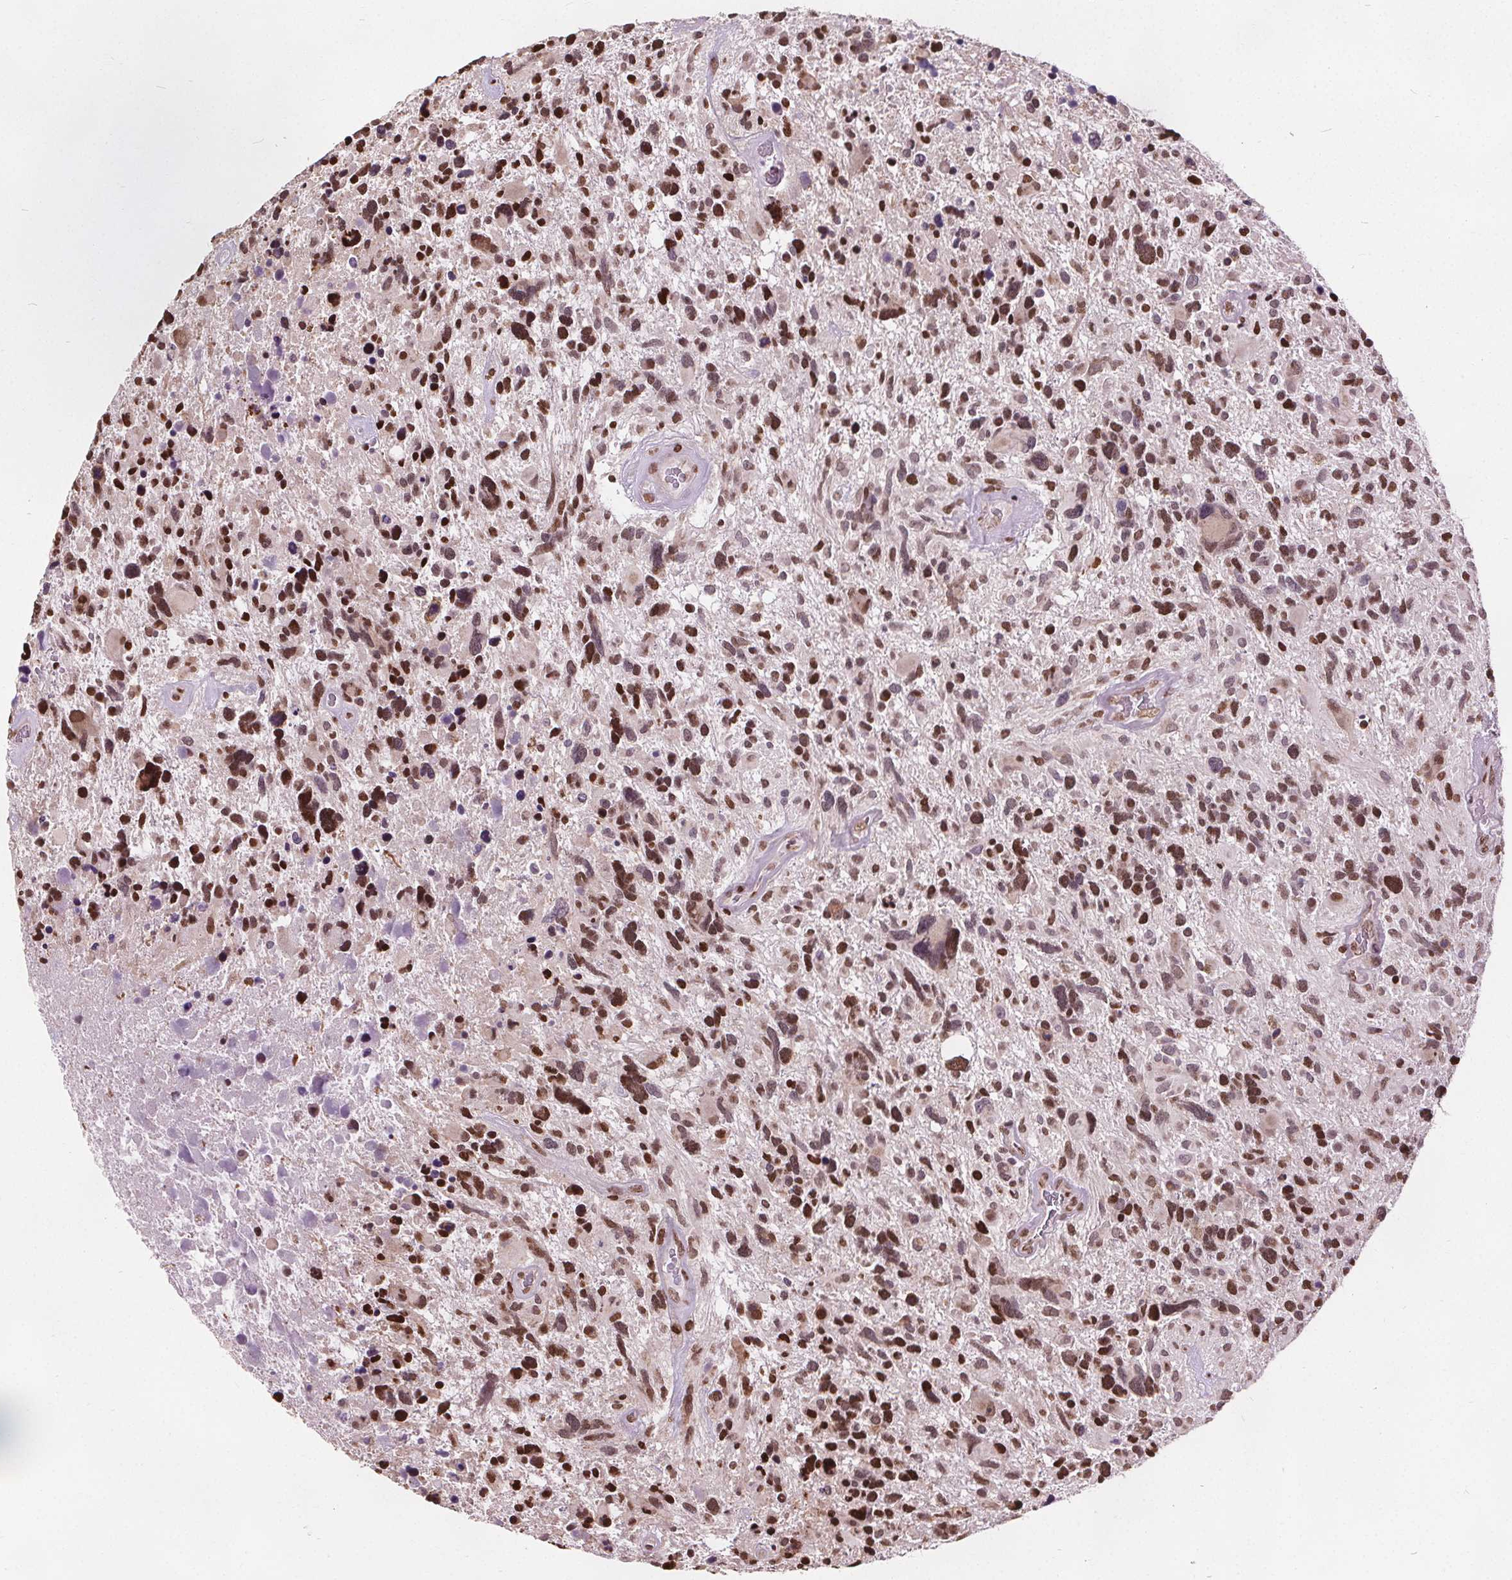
{"staining": {"intensity": "strong", "quantity": "25%-75%", "location": "nuclear"}, "tissue": "glioma", "cell_type": "Tumor cells", "image_type": "cancer", "snomed": [{"axis": "morphology", "description": "Glioma, malignant, High grade"}, {"axis": "topography", "description": "Brain"}], "caption": "Strong nuclear protein positivity is present in approximately 25%-75% of tumor cells in malignant glioma (high-grade). The protein is stained brown, and the nuclei are stained in blue (DAB IHC with brightfield microscopy, high magnification).", "gene": "ISLR2", "patient": {"sex": "male", "age": 49}}